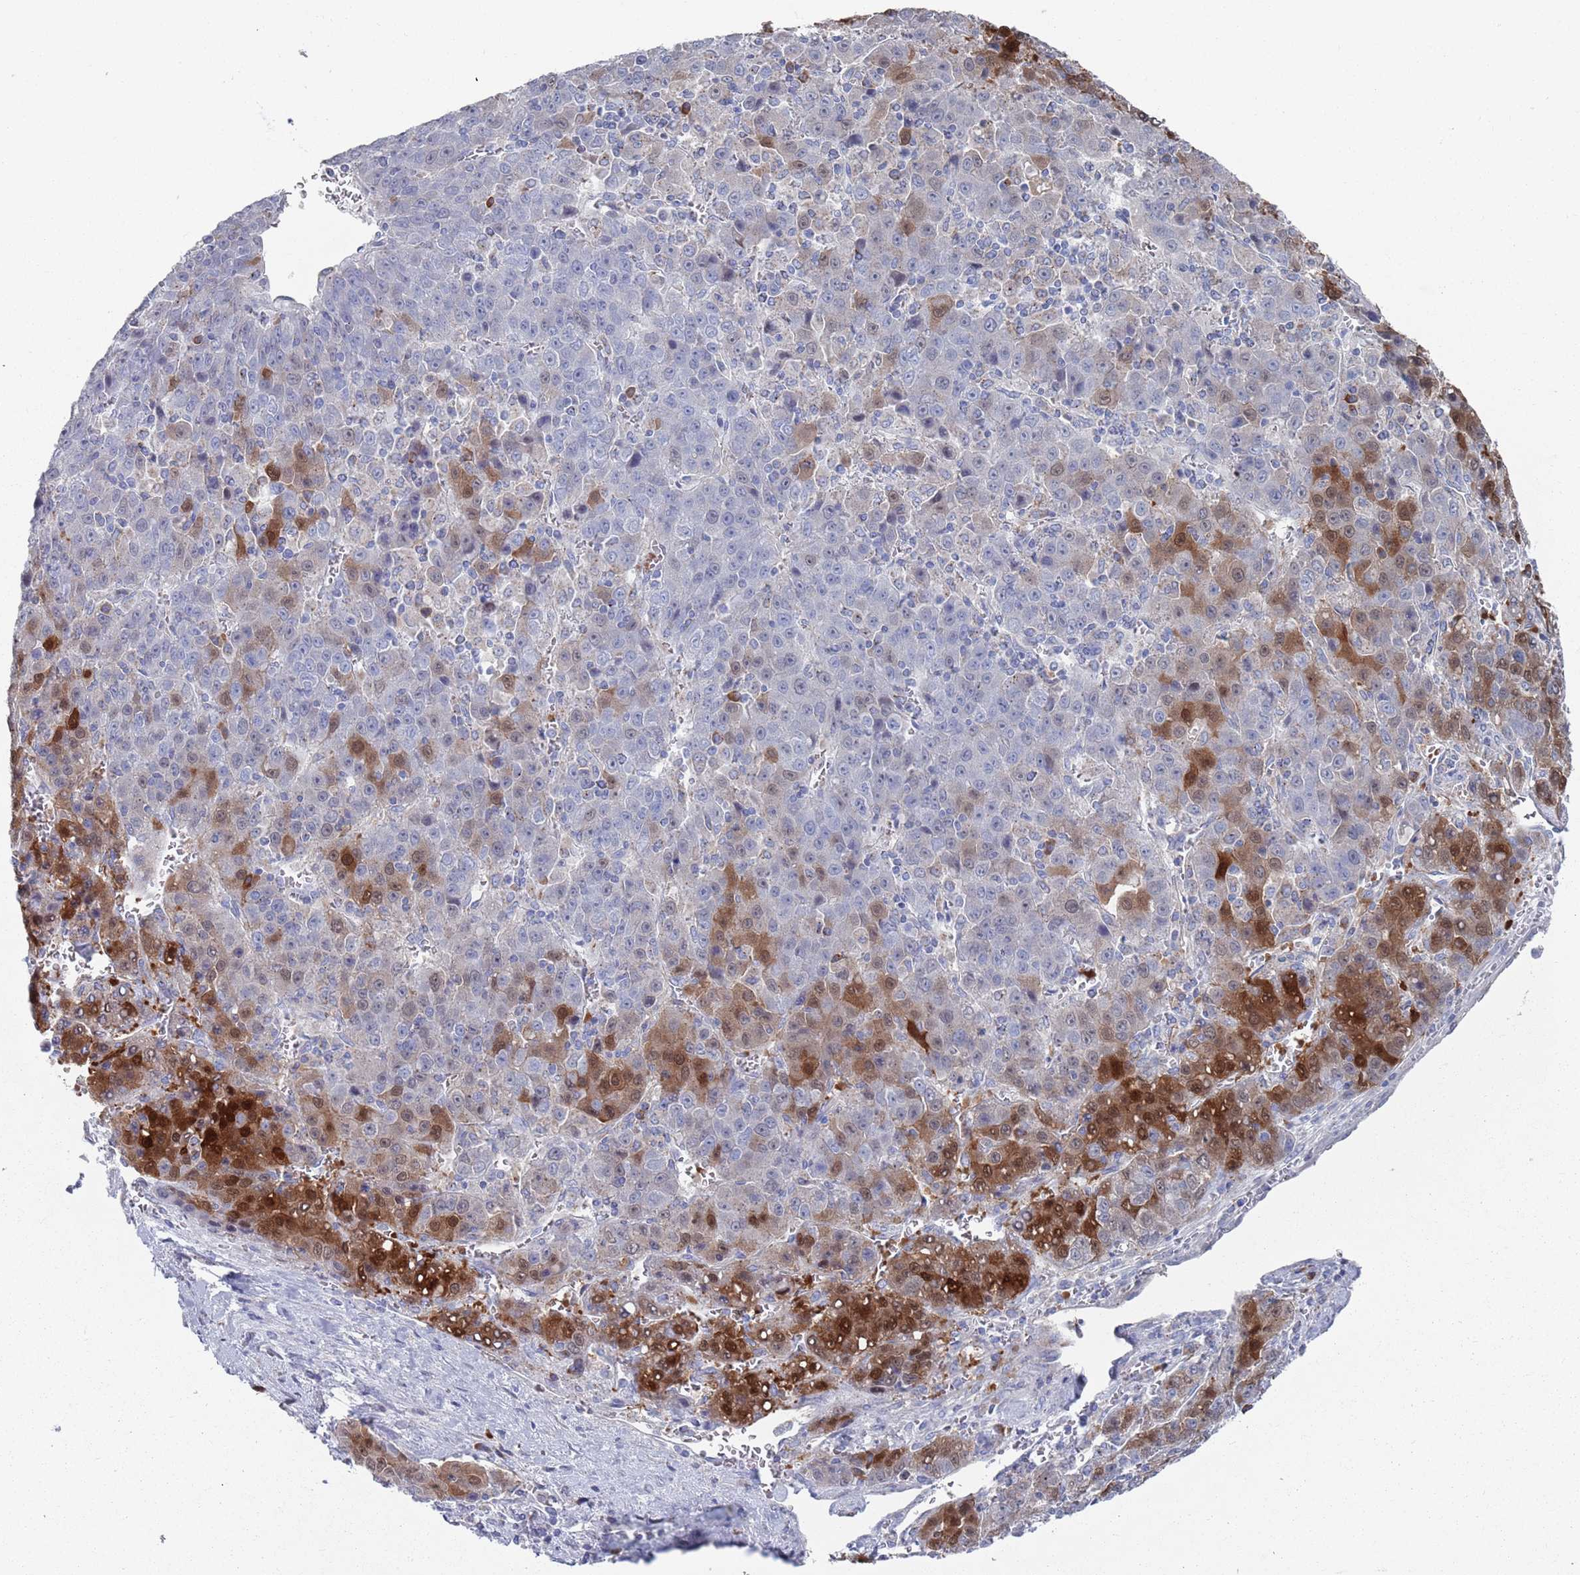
{"staining": {"intensity": "strong", "quantity": "25%-75%", "location": "cytoplasmic/membranous,nuclear"}, "tissue": "liver cancer", "cell_type": "Tumor cells", "image_type": "cancer", "snomed": [{"axis": "morphology", "description": "Carcinoma, Hepatocellular, NOS"}, {"axis": "topography", "description": "Liver"}], "caption": "Strong cytoplasmic/membranous and nuclear protein expression is seen in approximately 25%-75% of tumor cells in liver hepatocellular carcinoma. The staining is performed using DAB brown chromogen to label protein expression. The nuclei are counter-stained blue using hematoxylin.", "gene": "MAT1A", "patient": {"sex": "female", "age": 53}}